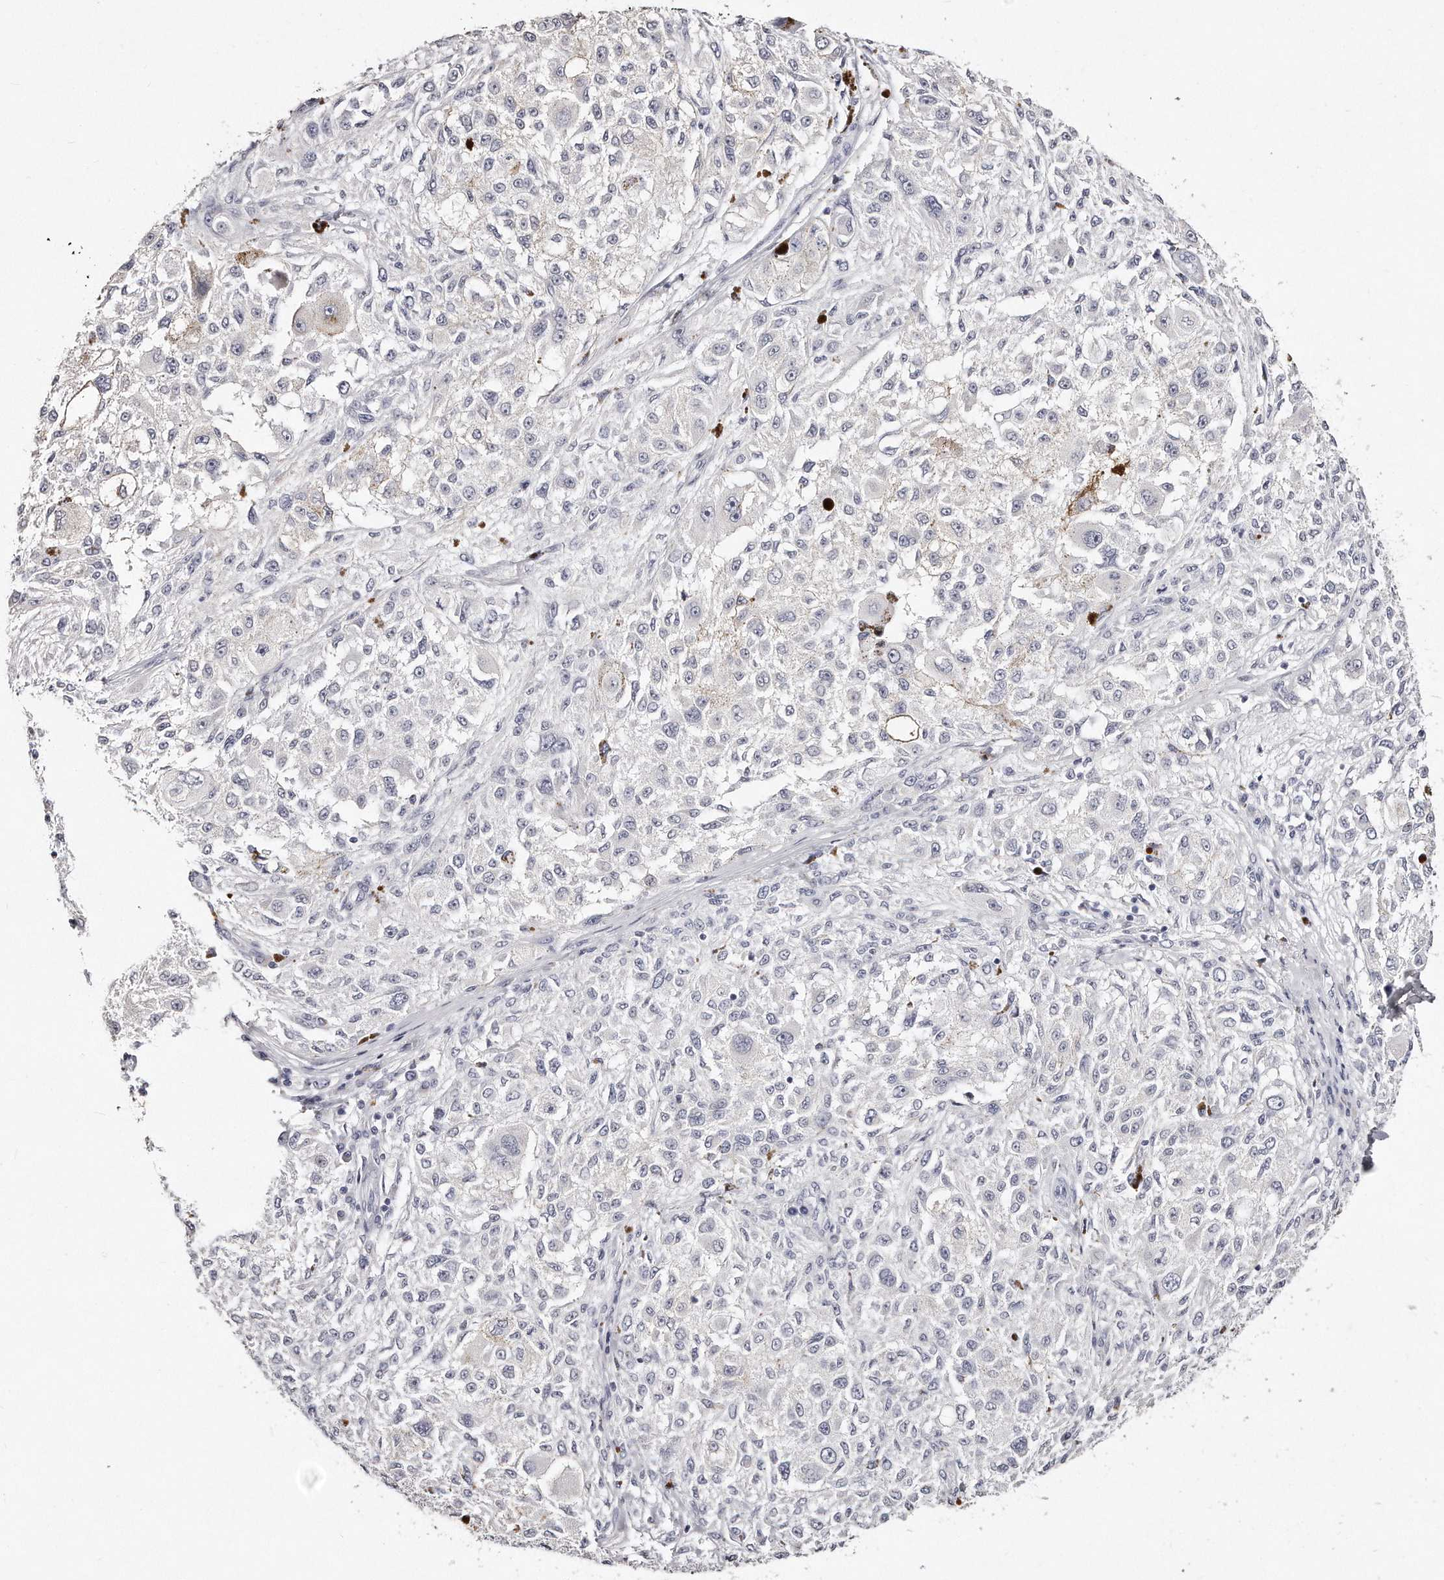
{"staining": {"intensity": "negative", "quantity": "none", "location": "none"}, "tissue": "melanoma", "cell_type": "Tumor cells", "image_type": "cancer", "snomed": [{"axis": "morphology", "description": "Necrosis, NOS"}, {"axis": "morphology", "description": "Malignant melanoma, NOS"}, {"axis": "topography", "description": "Skin"}], "caption": "Melanoma stained for a protein using immunohistochemistry (IHC) shows no staining tumor cells.", "gene": "GDA", "patient": {"sex": "female", "age": 87}}